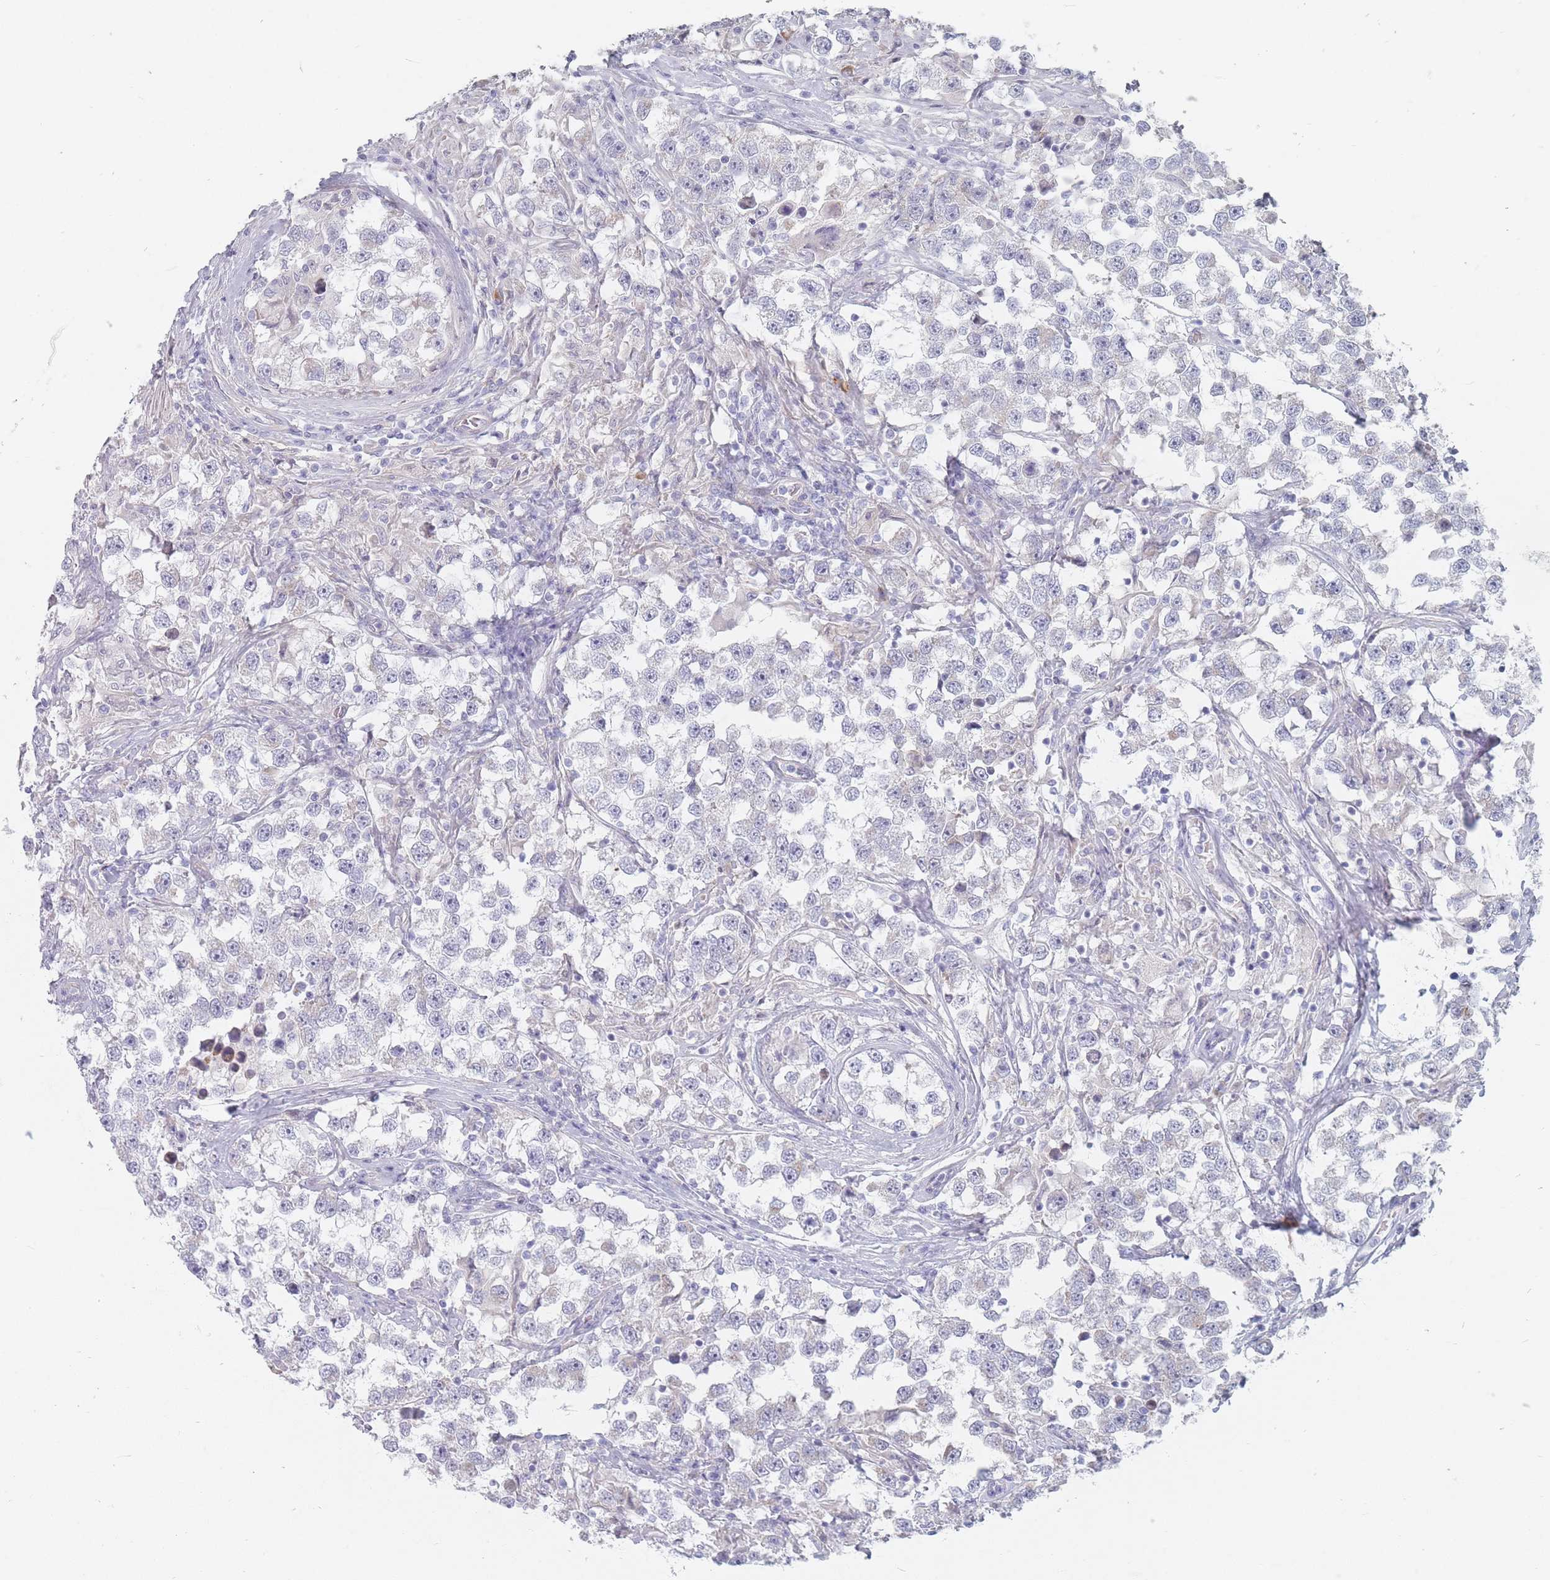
{"staining": {"intensity": "negative", "quantity": "none", "location": "none"}, "tissue": "testis cancer", "cell_type": "Tumor cells", "image_type": "cancer", "snomed": [{"axis": "morphology", "description": "Seminoma, NOS"}, {"axis": "topography", "description": "Testis"}], "caption": "The image exhibits no staining of tumor cells in testis seminoma.", "gene": "ERBIN", "patient": {"sex": "male", "age": 46}}